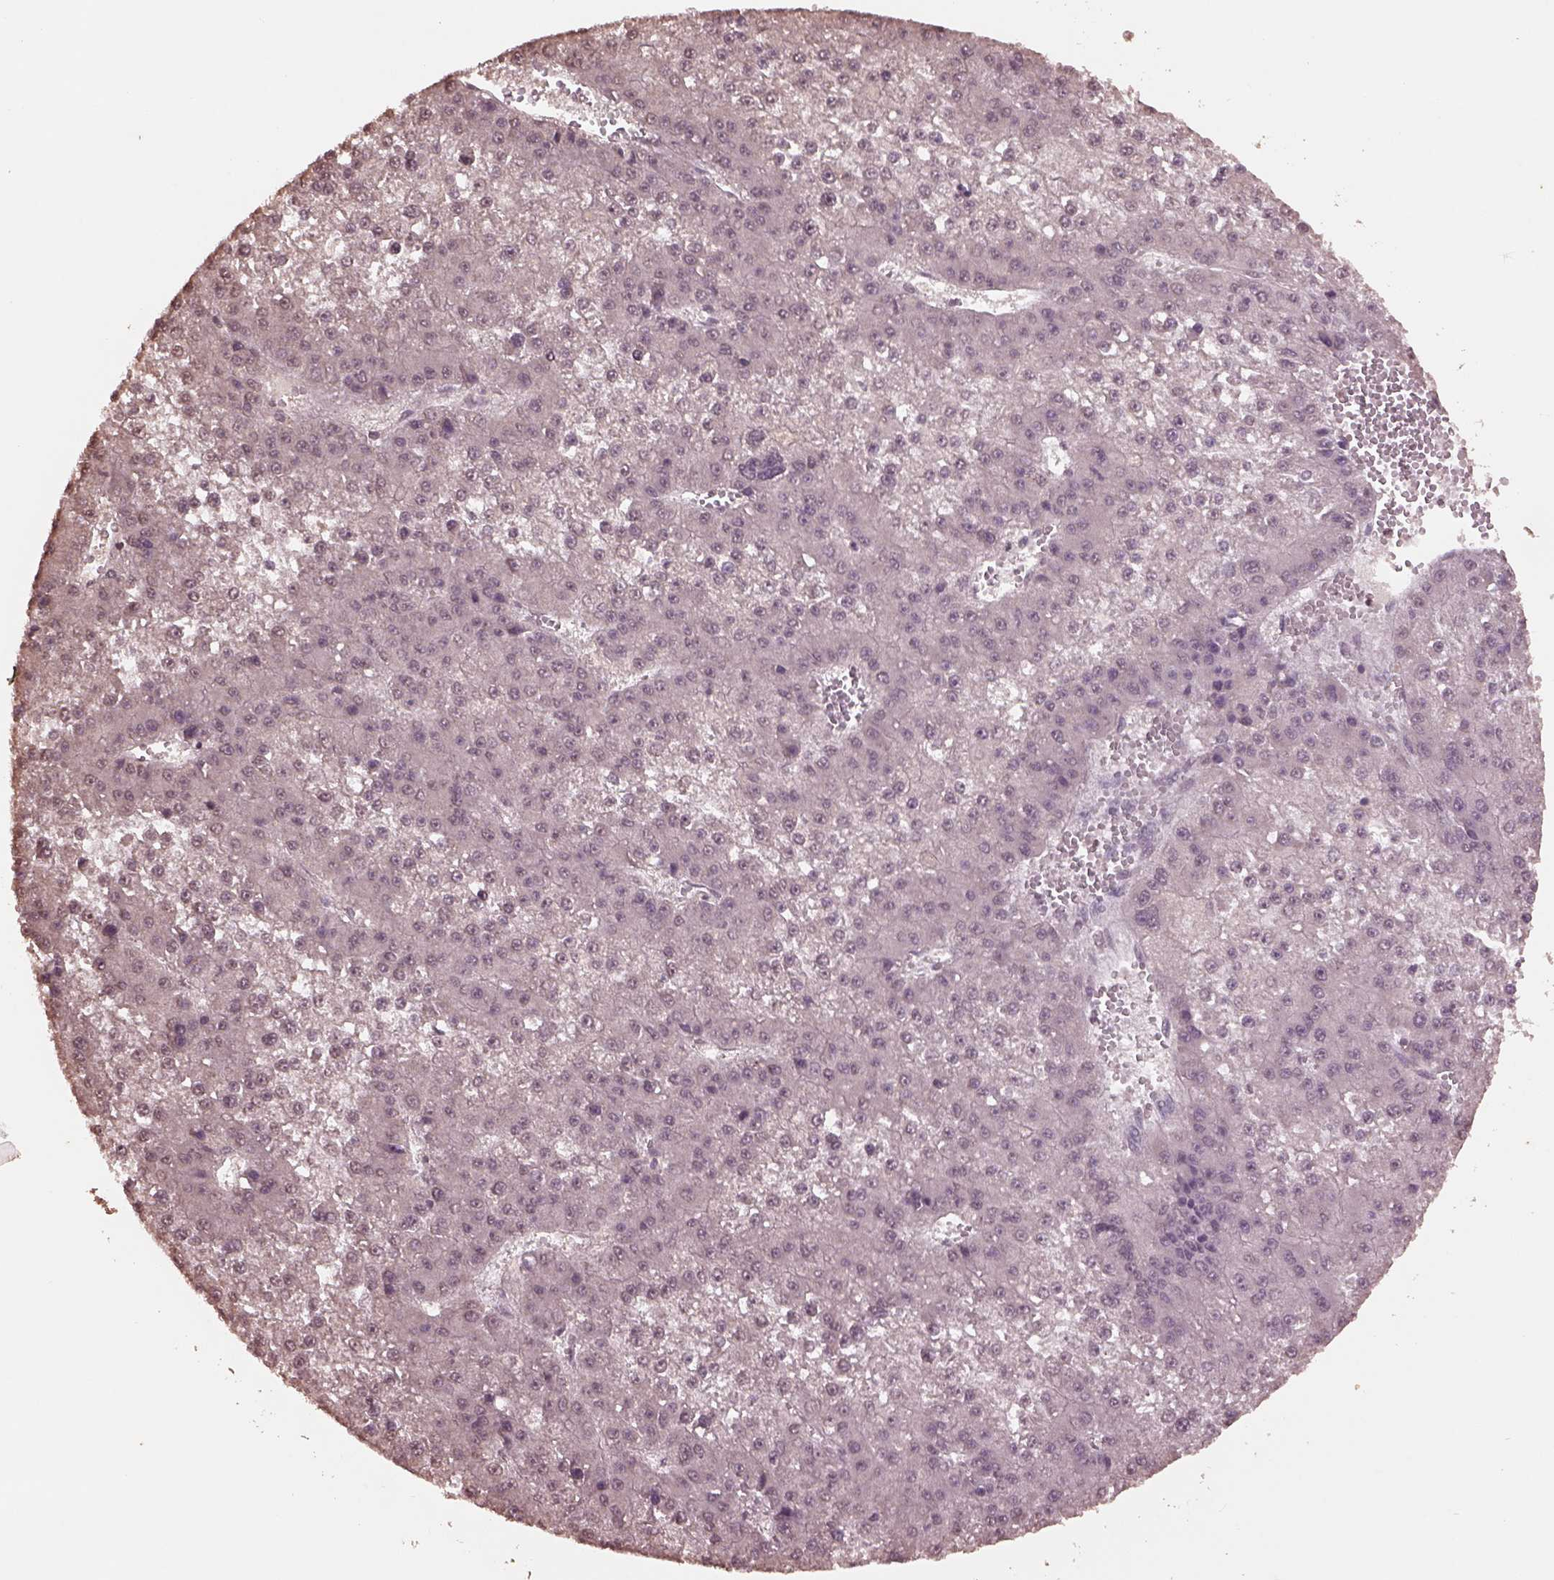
{"staining": {"intensity": "negative", "quantity": "none", "location": "none"}, "tissue": "liver cancer", "cell_type": "Tumor cells", "image_type": "cancer", "snomed": [{"axis": "morphology", "description": "Carcinoma, Hepatocellular, NOS"}, {"axis": "topography", "description": "Liver"}], "caption": "A high-resolution histopathology image shows IHC staining of liver hepatocellular carcinoma, which reveals no significant expression in tumor cells. Nuclei are stained in blue.", "gene": "CPT1C", "patient": {"sex": "female", "age": 73}}